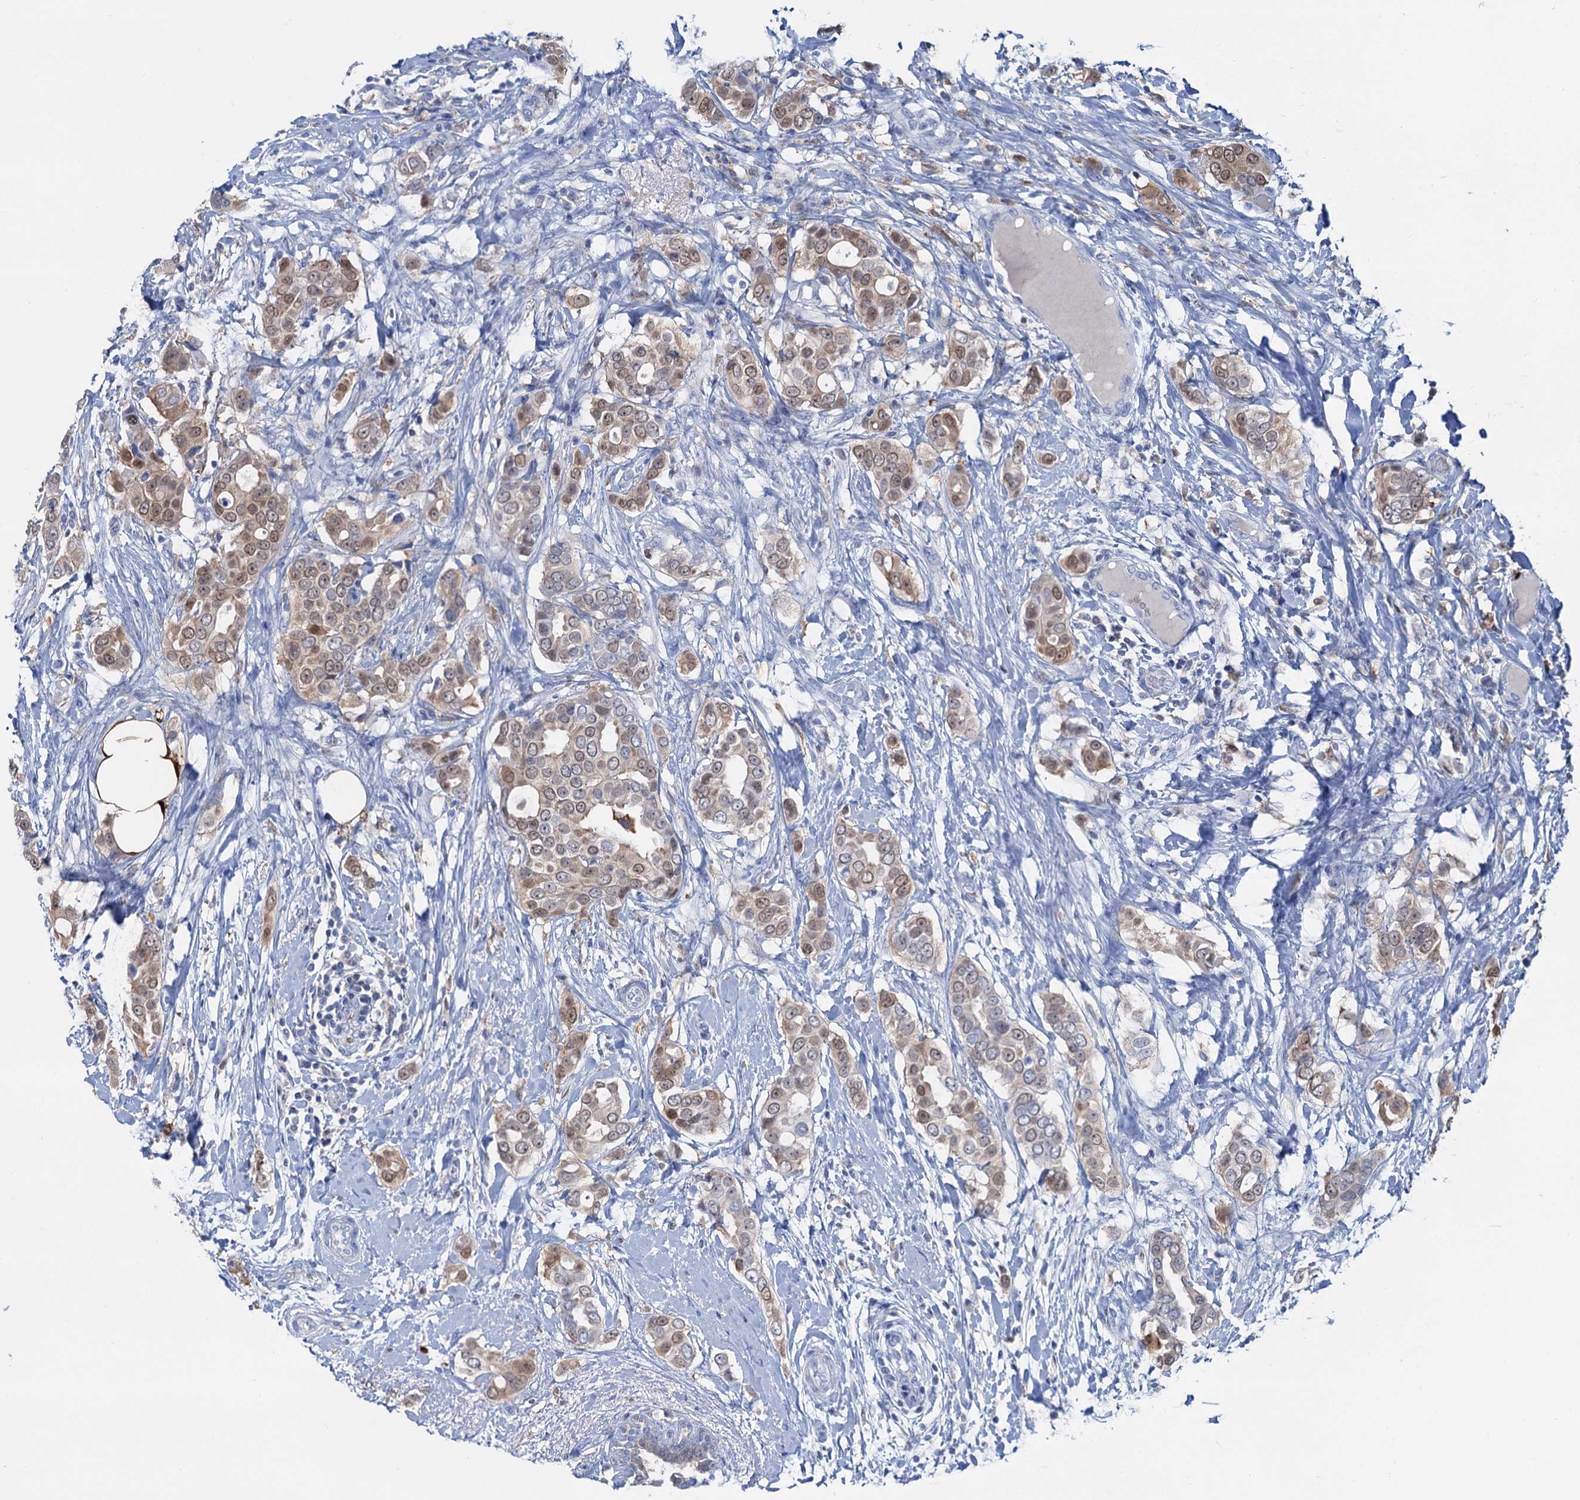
{"staining": {"intensity": "moderate", "quantity": "25%-75%", "location": "cytoplasmic/membranous,nuclear"}, "tissue": "breast cancer", "cell_type": "Tumor cells", "image_type": "cancer", "snomed": [{"axis": "morphology", "description": "Lobular carcinoma"}, {"axis": "topography", "description": "Breast"}], "caption": "About 25%-75% of tumor cells in human breast cancer show moderate cytoplasmic/membranous and nuclear protein expression as visualized by brown immunohistochemical staining.", "gene": "FAH", "patient": {"sex": "female", "age": 51}}